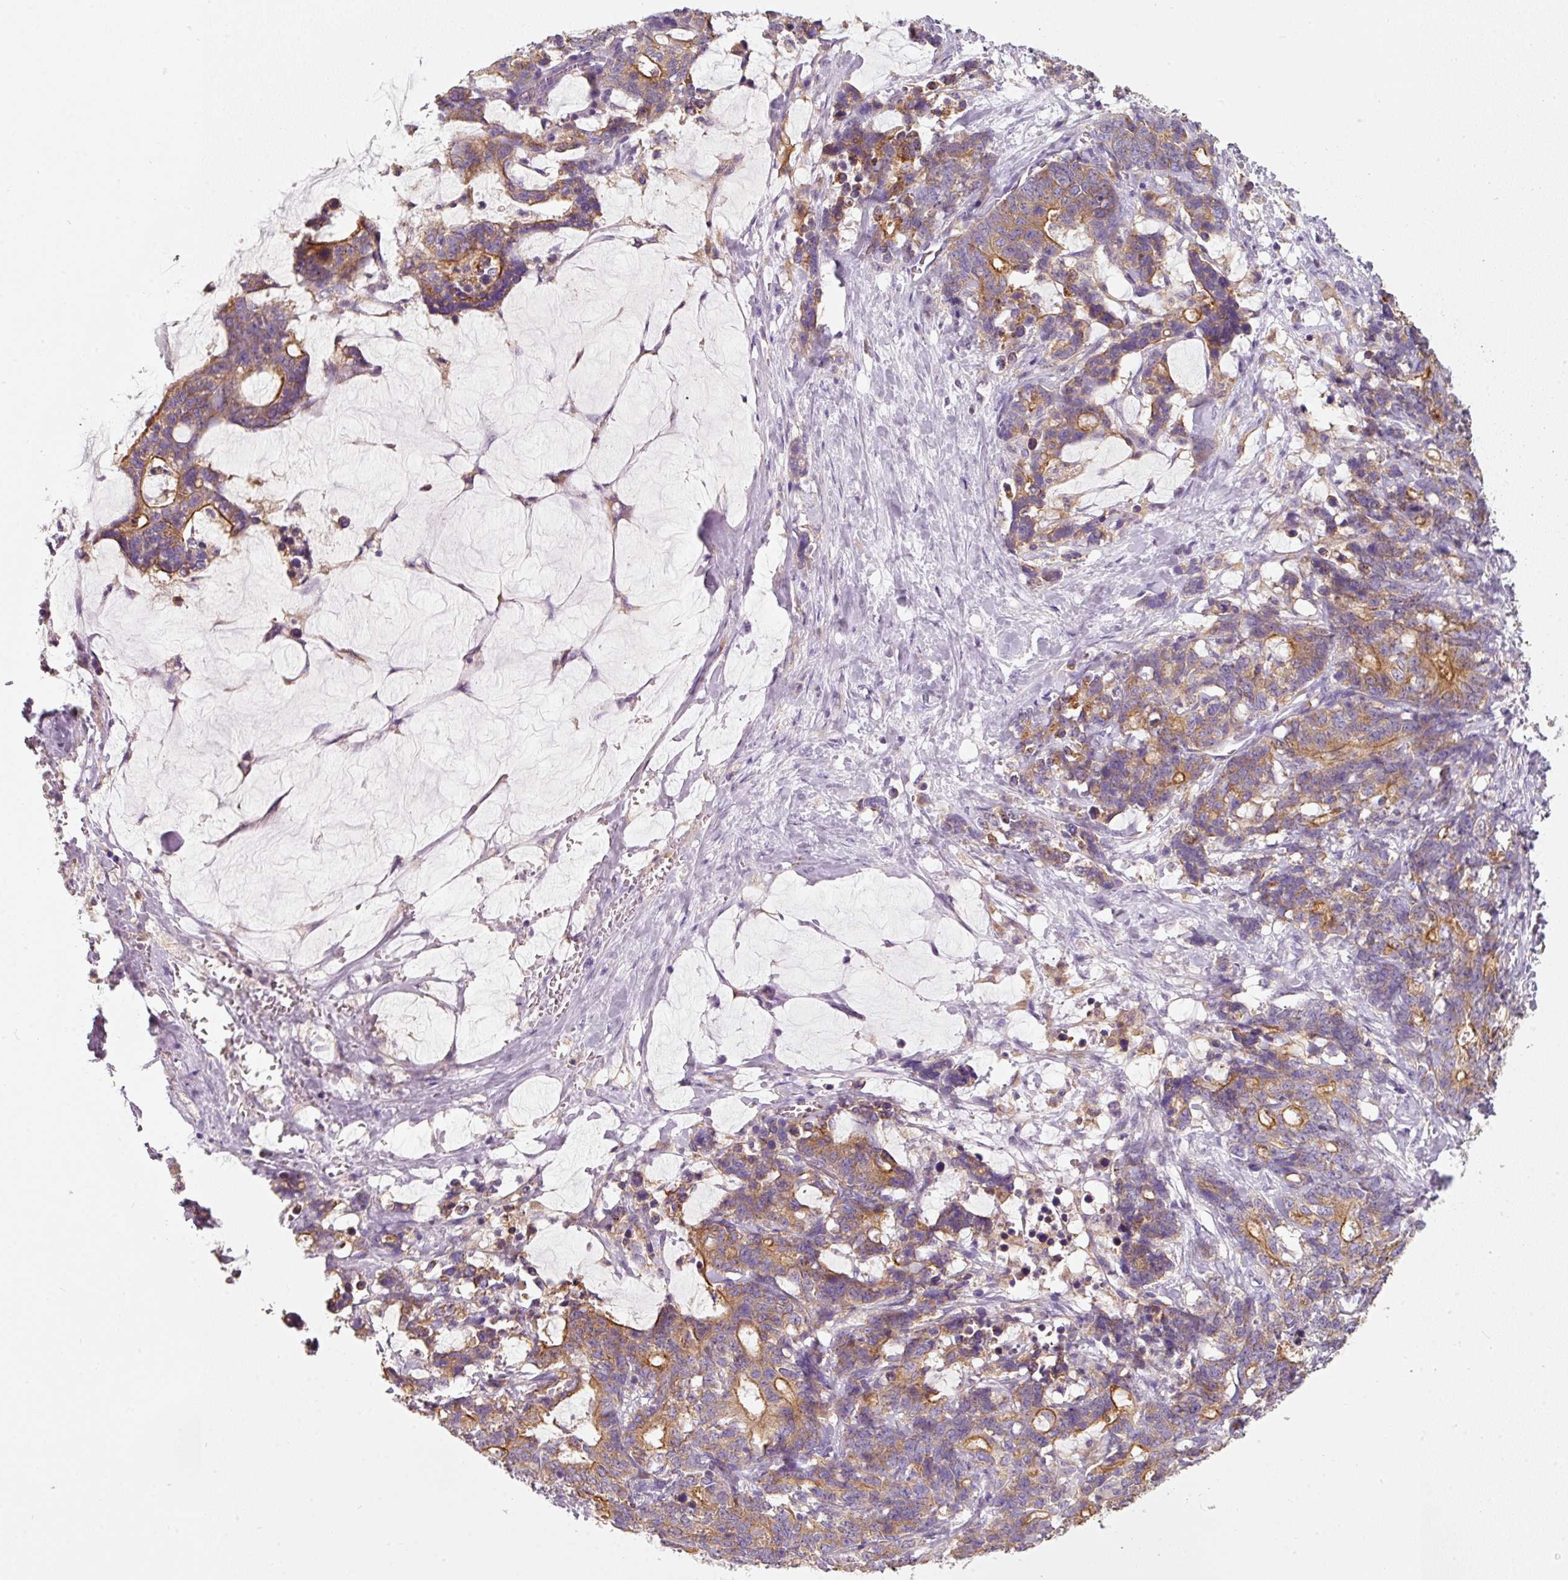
{"staining": {"intensity": "moderate", "quantity": ">75%", "location": "cytoplasmic/membranous"}, "tissue": "stomach cancer", "cell_type": "Tumor cells", "image_type": "cancer", "snomed": [{"axis": "morphology", "description": "Normal tissue, NOS"}, {"axis": "morphology", "description": "Adenocarcinoma, NOS"}, {"axis": "topography", "description": "Stomach"}], "caption": "The micrograph shows a brown stain indicating the presence of a protein in the cytoplasmic/membranous of tumor cells in stomach adenocarcinoma.", "gene": "IQGAP2", "patient": {"sex": "female", "age": 64}}